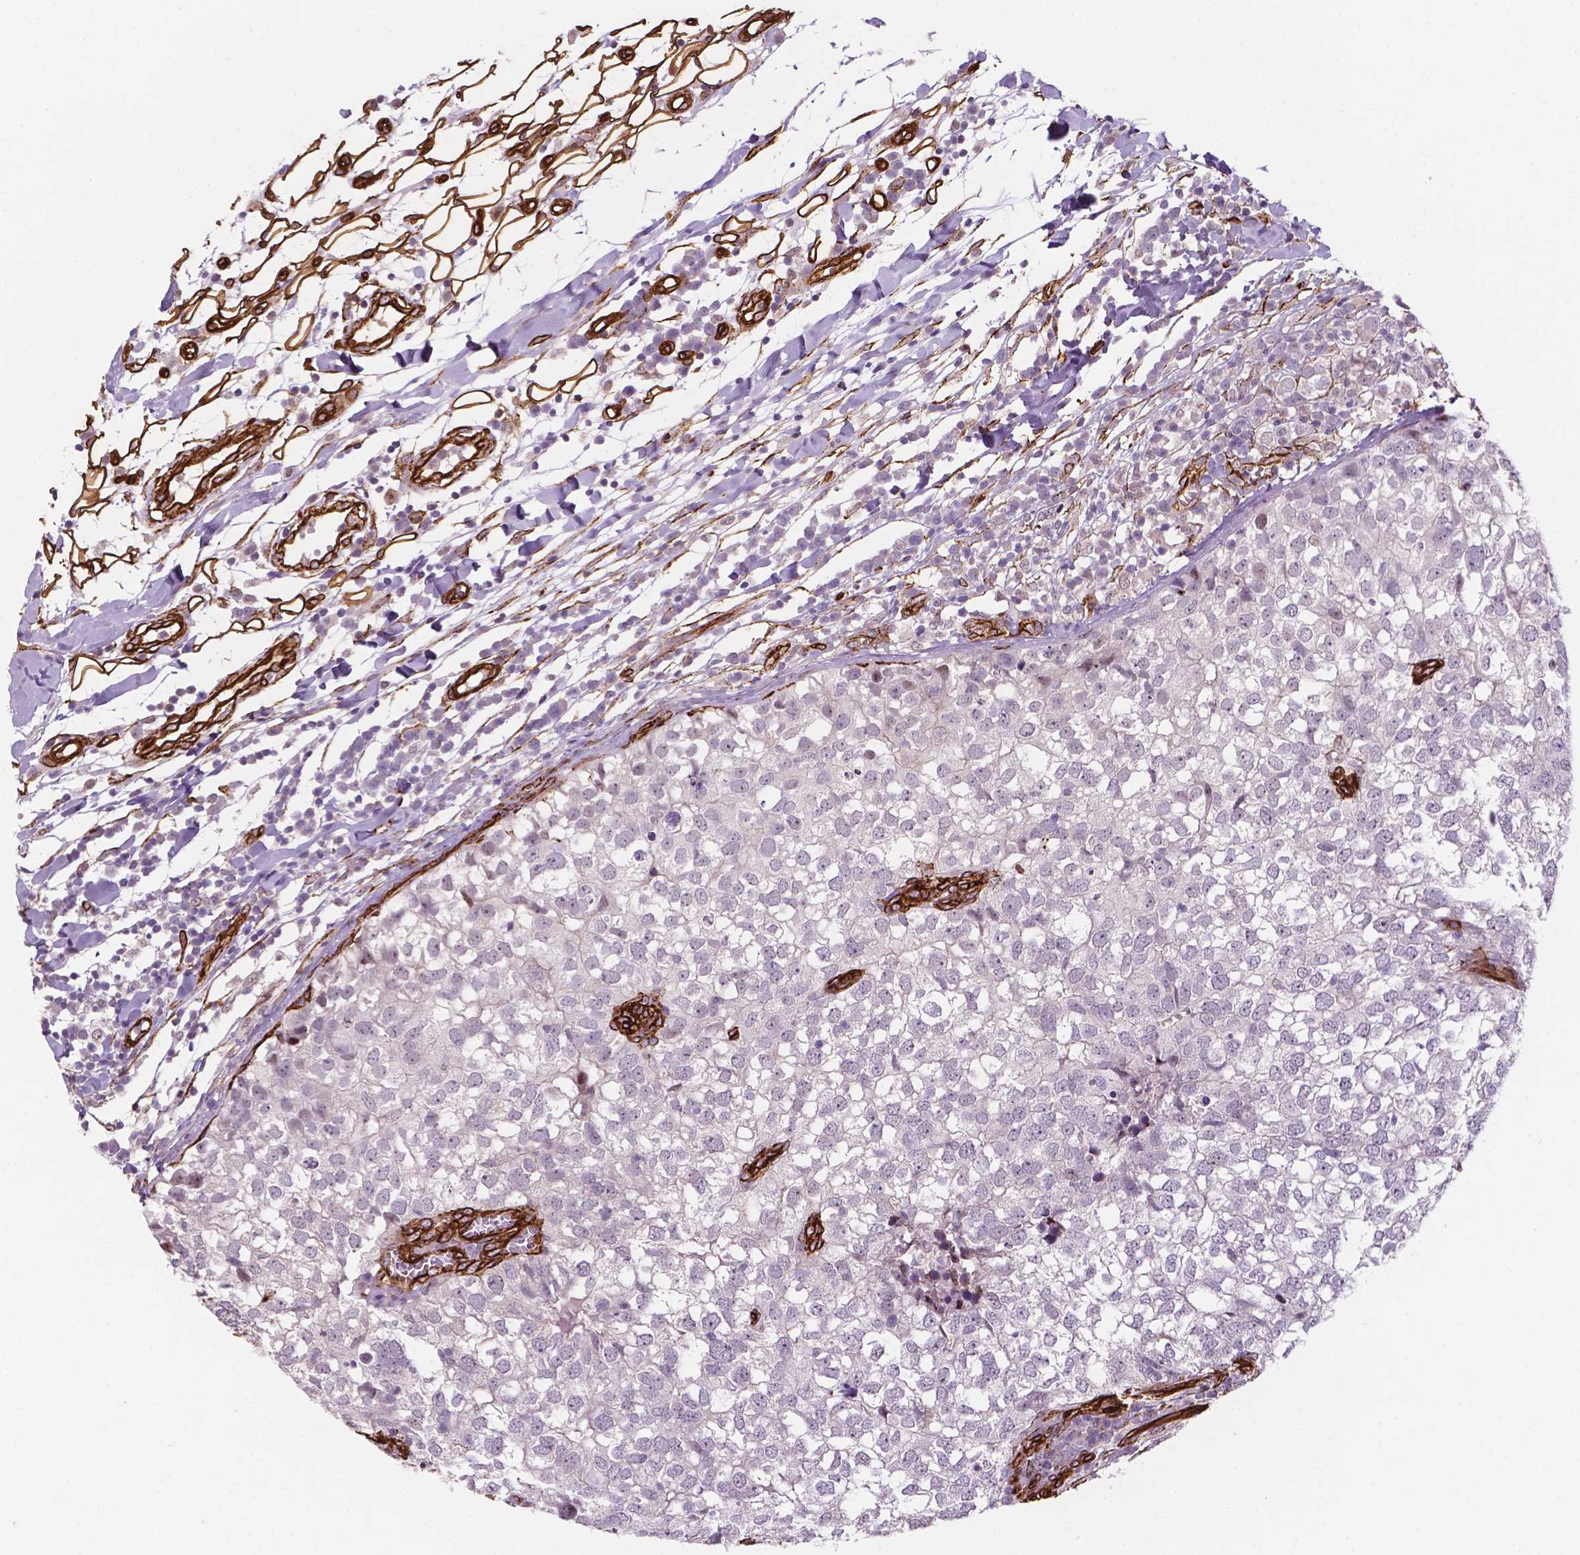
{"staining": {"intensity": "negative", "quantity": "none", "location": "none"}, "tissue": "breast cancer", "cell_type": "Tumor cells", "image_type": "cancer", "snomed": [{"axis": "morphology", "description": "Duct carcinoma"}, {"axis": "topography", "description": "Breast"}], "caption": "Immunohistochemistry of breast cancer (invasive ductal carcinoma) displays no staining in tumor cells.", "gene": "EGFL8", "patient": {"sex": "female", "age": 30}}